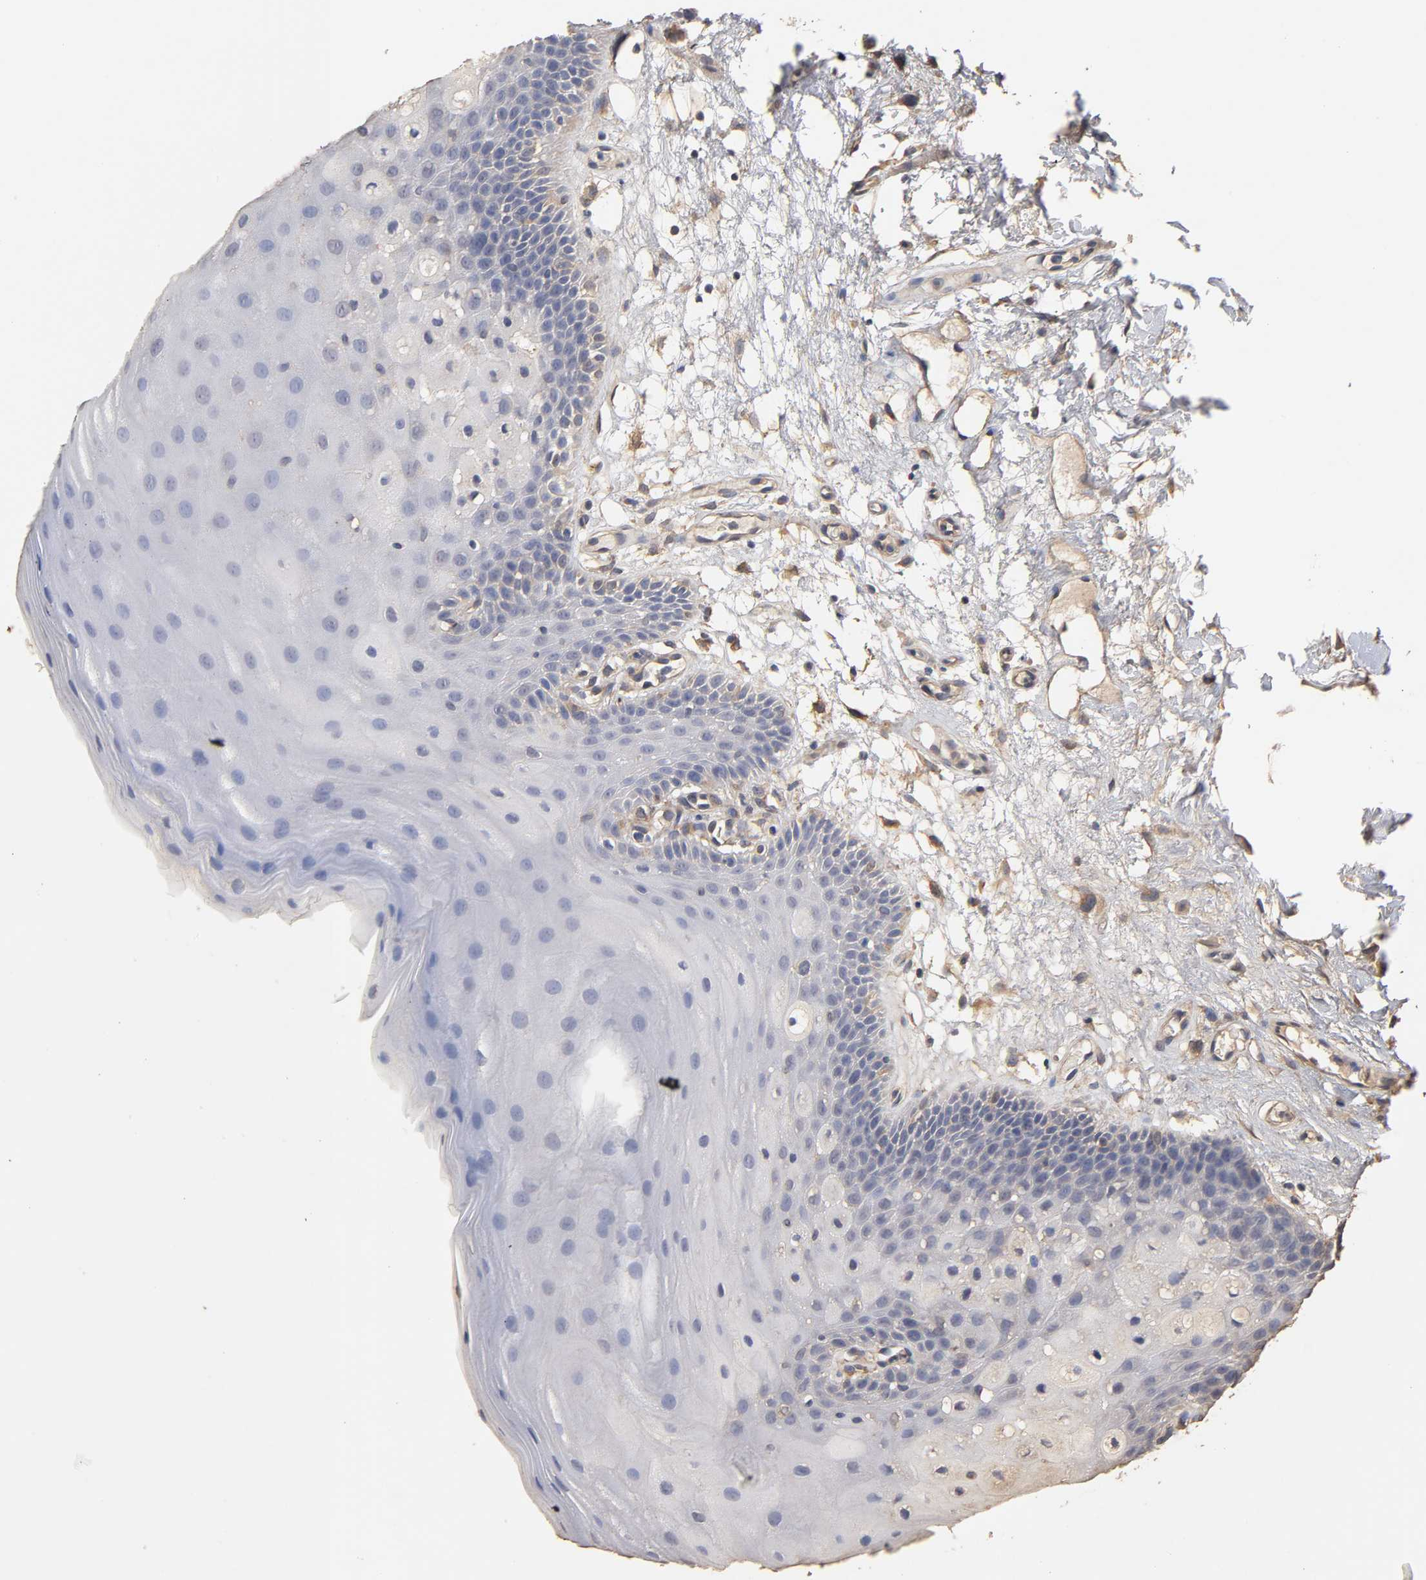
{"staining": {"intensity": "negative", "quantity": "none", "location": "none"}, "tissue": "oral mucosa", "cell_type": "Squamous epithelial cells", "image_type": "normal", "snomed": [{"axis": "morphology", "description": "Normal tissue, NOS"}, {"axis": "morphology", "description": "Squamous cell carcinoma, NOS"}, {"axis": "topography", "description": "Skeletal muscle"}, {"axis": "topography", "description": "Oral tissue"}, {"axis": "topography", "description": "Head-Neck"}], "caption": "Immunohistochemistry (IHC) of benign oral mucosa displays no staining in squamous epithelial cells.", "gene": "VSIG4", "patient": {"sex": "male", "age": 71}}